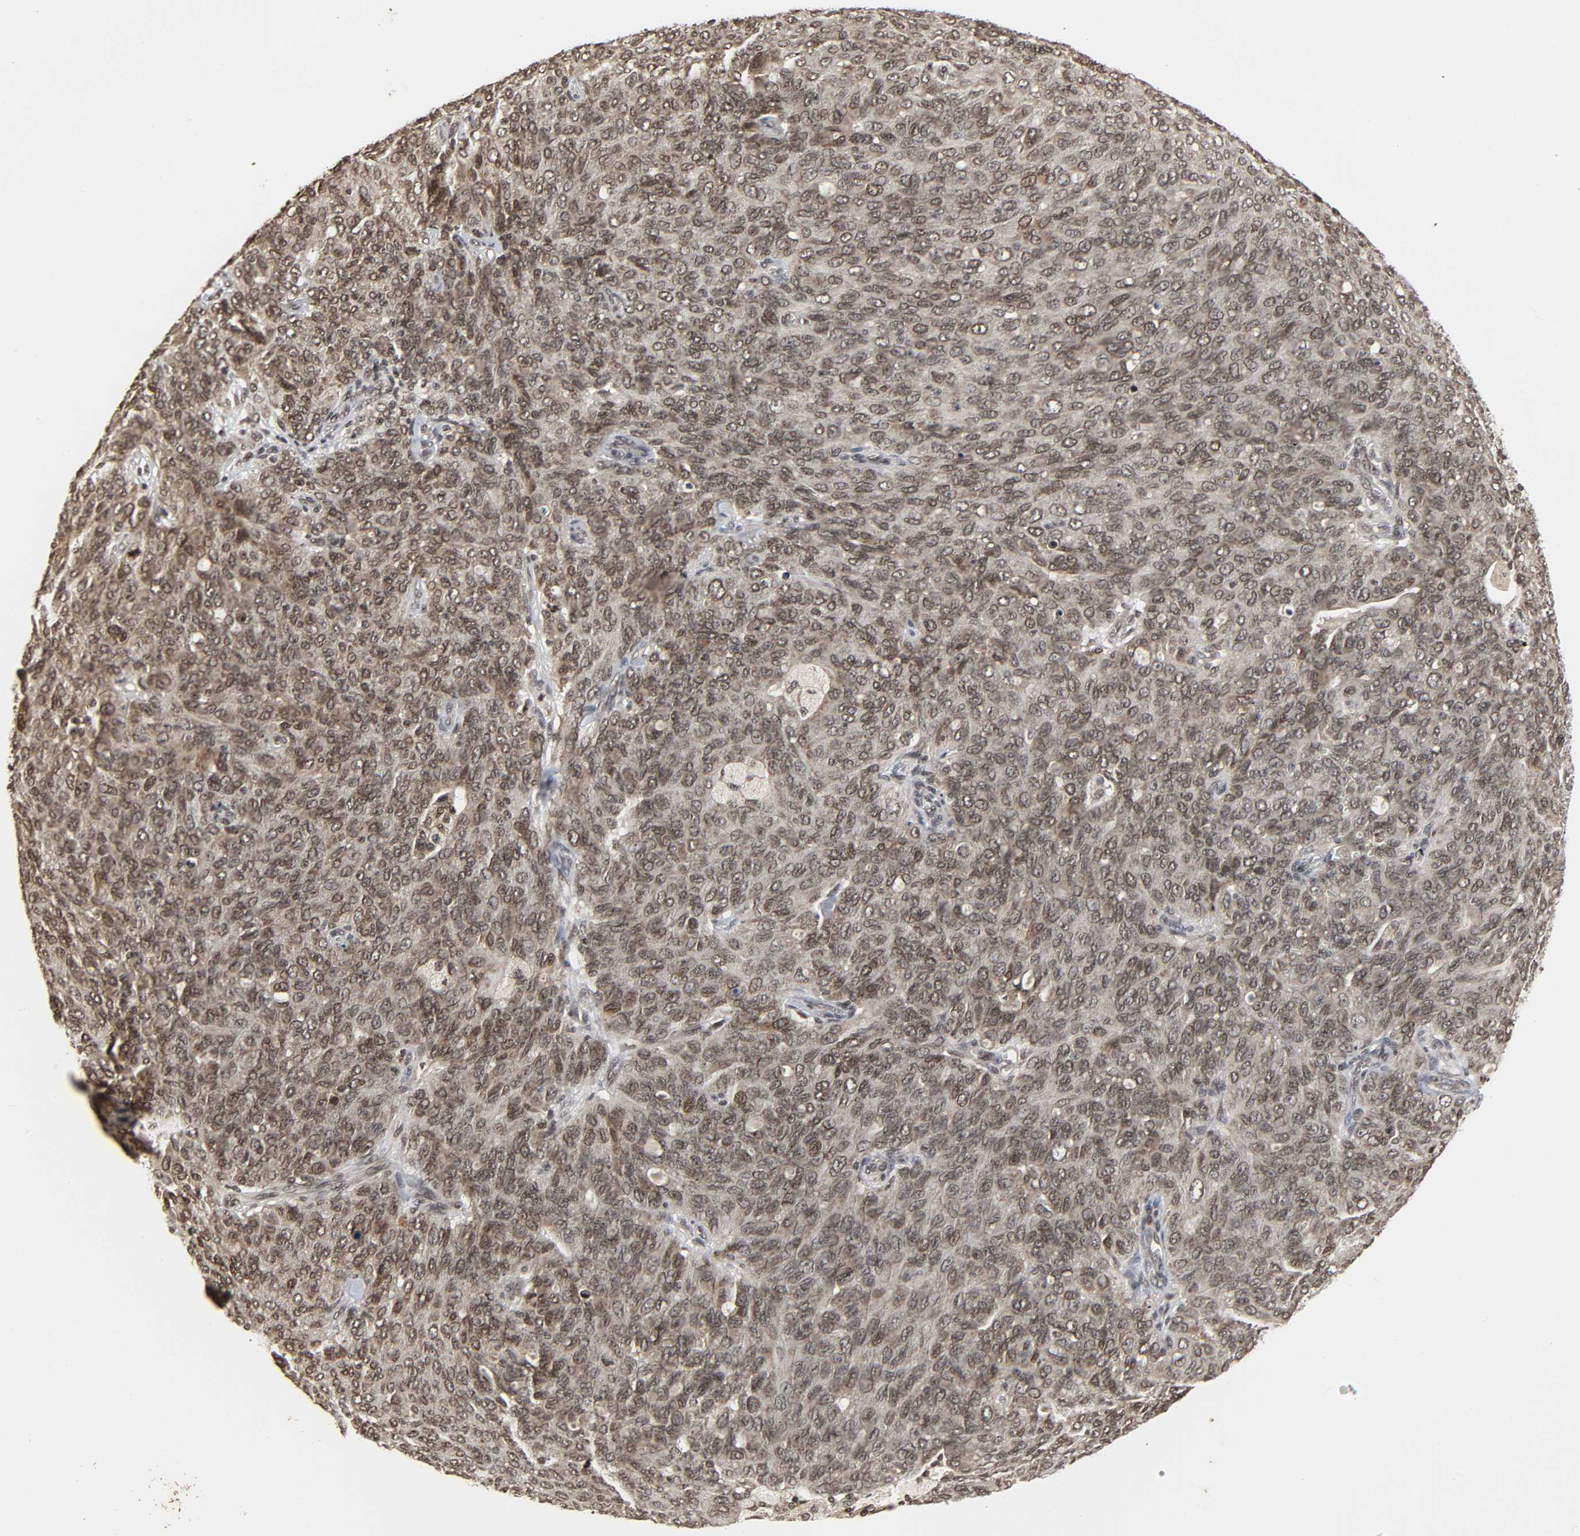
{"staining": {"intensity": "weak", "quantity": ">75%", "location": "nuclear"}, "tissue": "ovarian cancer", "cell_type": "Tumor cells", "image_type": "cancer", "snomed": [{"axis": "morphology", "description": "Carcinoma, endometroid"}, {"axis": "topography", "description": "Ovary"}], "caption": "Approximately >75% of tumor cells in human endometroid carcinoma (ovarian) reveal weak nuclear protein staining as visualized by brown immunohistochemical staining.", "gene": "XRCC1", "patient": {"sex": "female", "age": 60}}